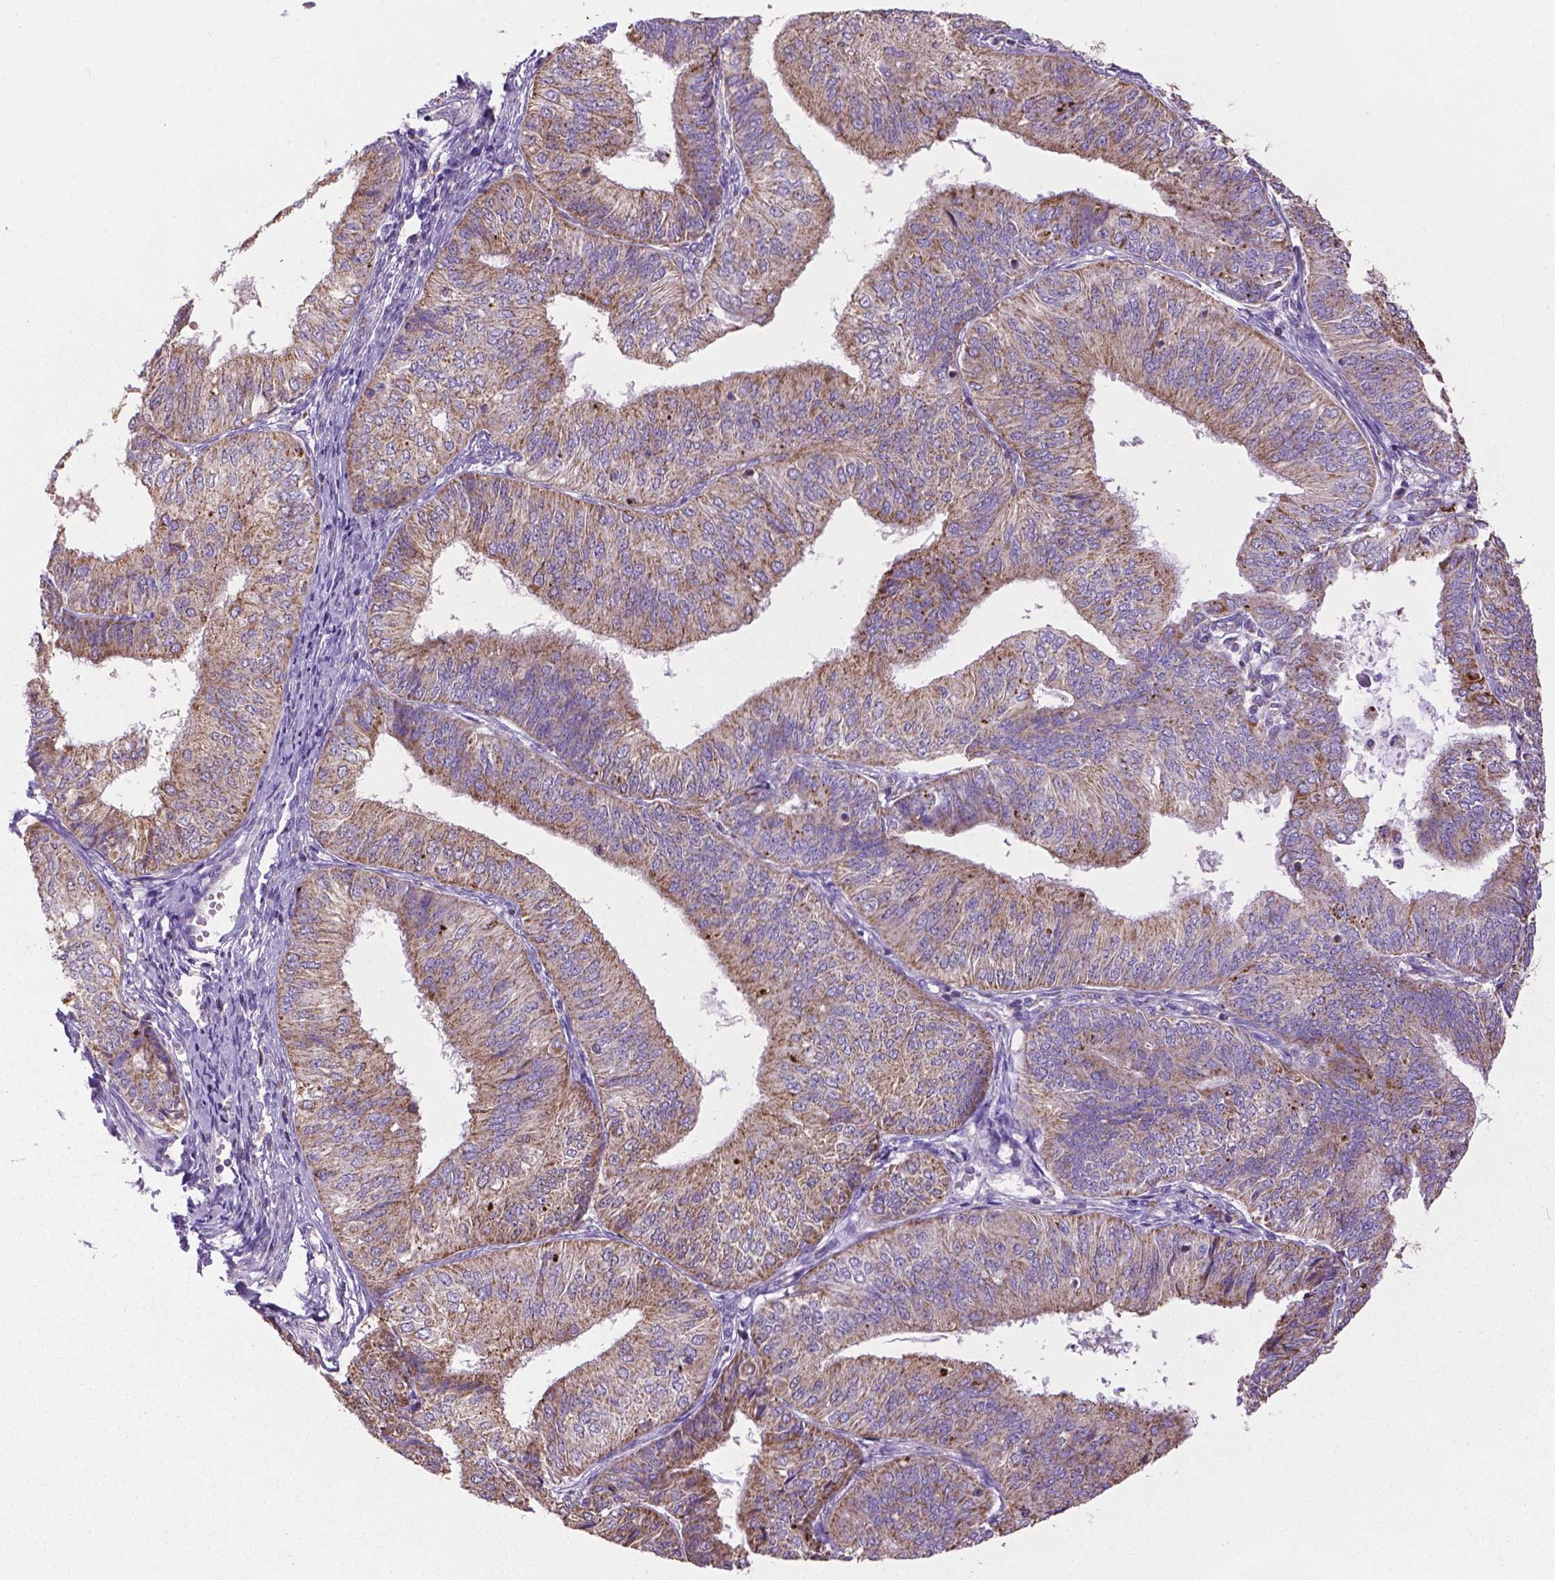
{"staining": {"intensity": "moderate", "quantity": "25%-75%", "location": "cytoplasmic/membranous"}, "tissue": "endometrial cancer", "cell_type": "Tumor cells", "image_type": "cancer", "snomed": [{"axis": "morphology", "description": "Adenocarcinoma, NOS"}, {"axis": "topography", "description": "Endometrium"}], "caption": "Endometrial adenocarcinoma stained with DAB (3,3'-diaminobenzidine) immunohistochemistry shows medium levels of moderate cytoplasmic/membranous staining in approximately 25%-75% of tumor cells.", "gene": "VDAC1", "patient": {"sex": "female", "age": 58}}